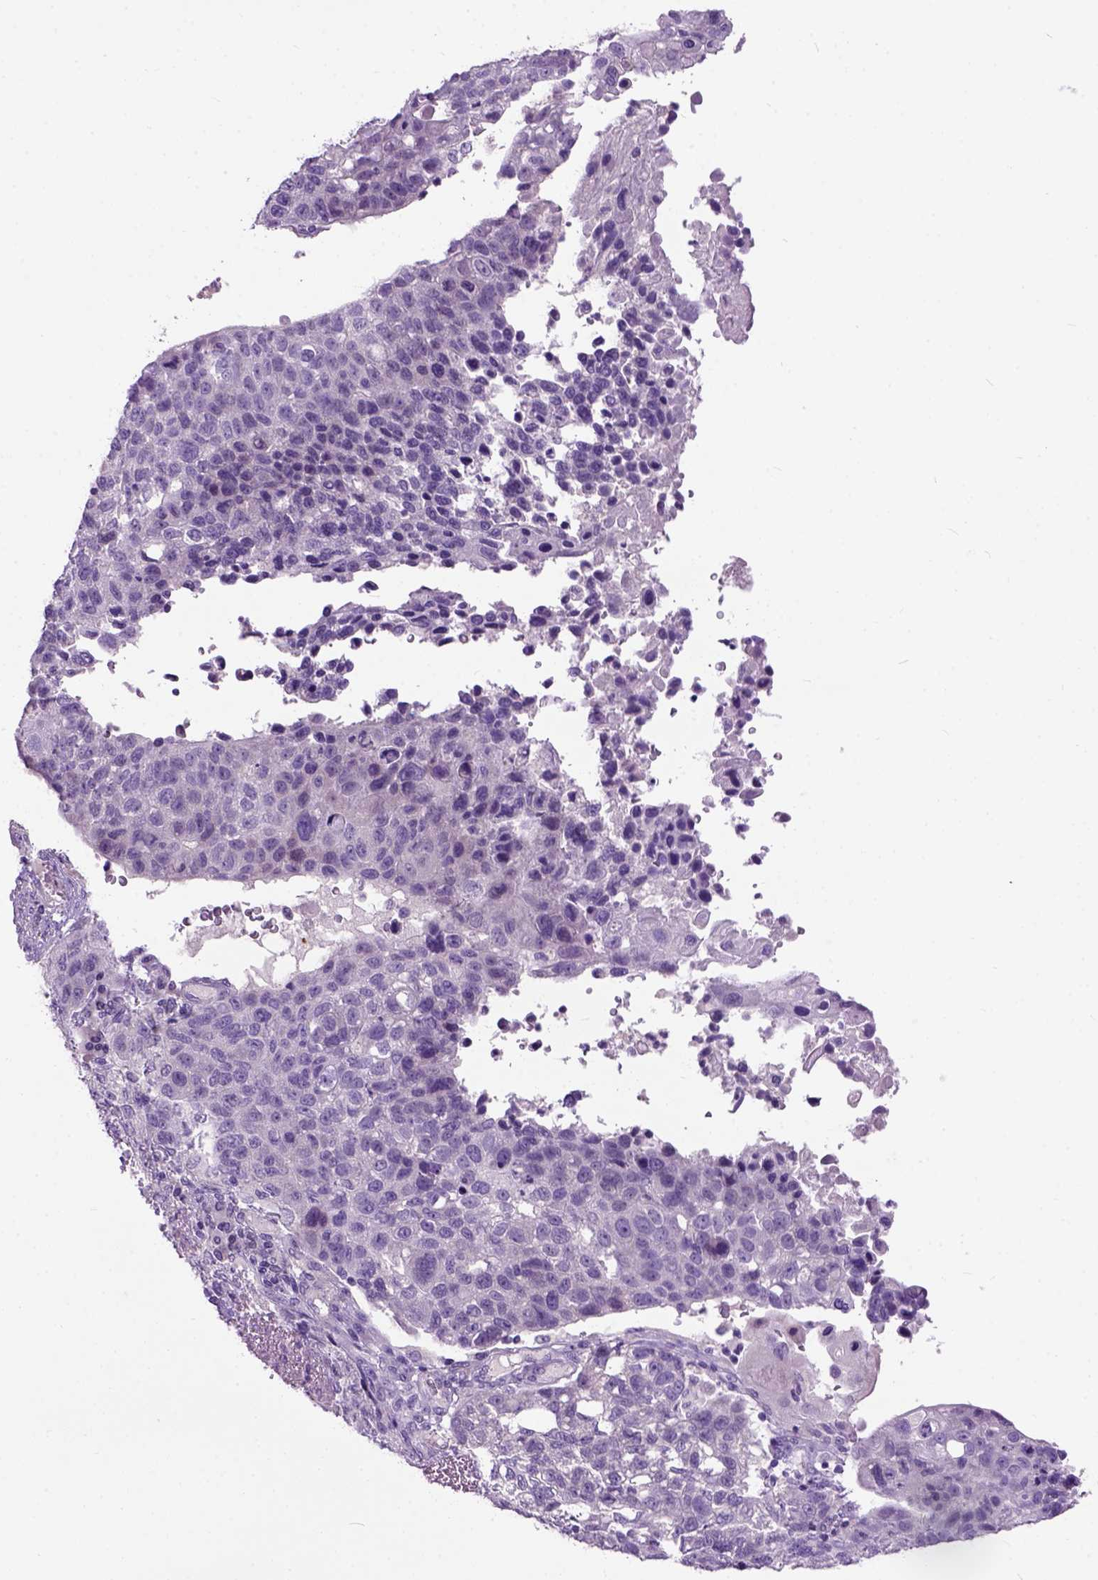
{"staining": {"intensity": "negative", "quantity": "none", "location": "none"}, "tissue": "lung cancer", "cell_type": "Tumor cells", "image_type": "cancer", "snomed": [{"axis": "morphology", "description": "Squamous cell carcinoma, NOS"}, {"axis": "topography", "description": "Lymph node"}, {"axis": "topography", "description": "Lung"}], "caption": "This is a image of immunohistochemistry (IHC) staining of lung squamous cell carcinoma, which shows no expression in tumor cells.", "gene": "MAPT", "patient": {"sex": "male", "age": 61}}